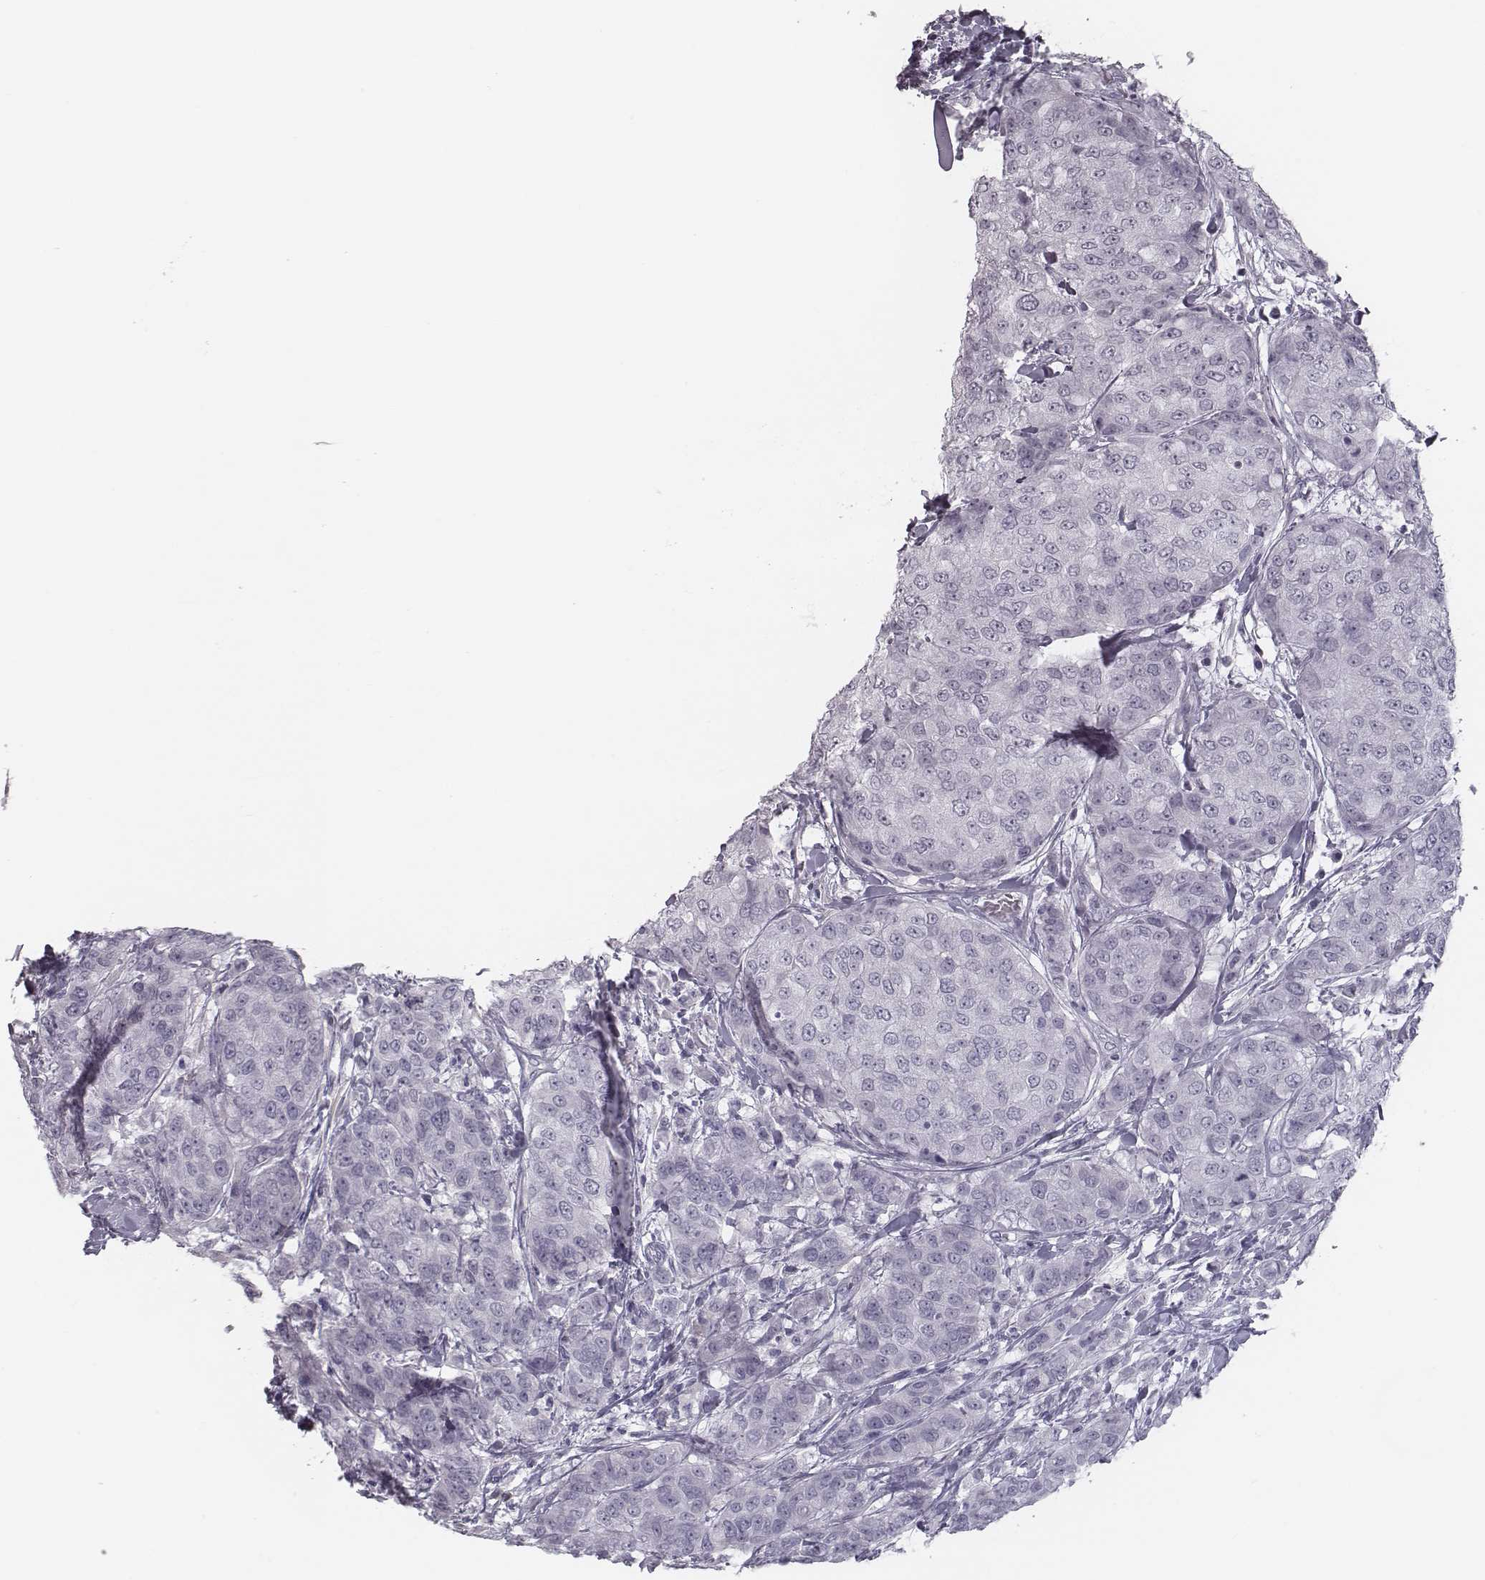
{"staining": {"intensity": "negative", "quantity": "none", "location": "none"}, "tissue": "breast cancer", "cell_type": "Tumor cells", "image_type": "cancer", "snomed": [{"axis": "morphology", "description": "Duct carcinoma"}, {"axis": "topography", "description": "Breast"}], "caption": "Image shows no significant protein staining in tumor cells of breast cancer.", "gene": "SEPTIN14", "patient": {"sex": "female", "age": 27}}